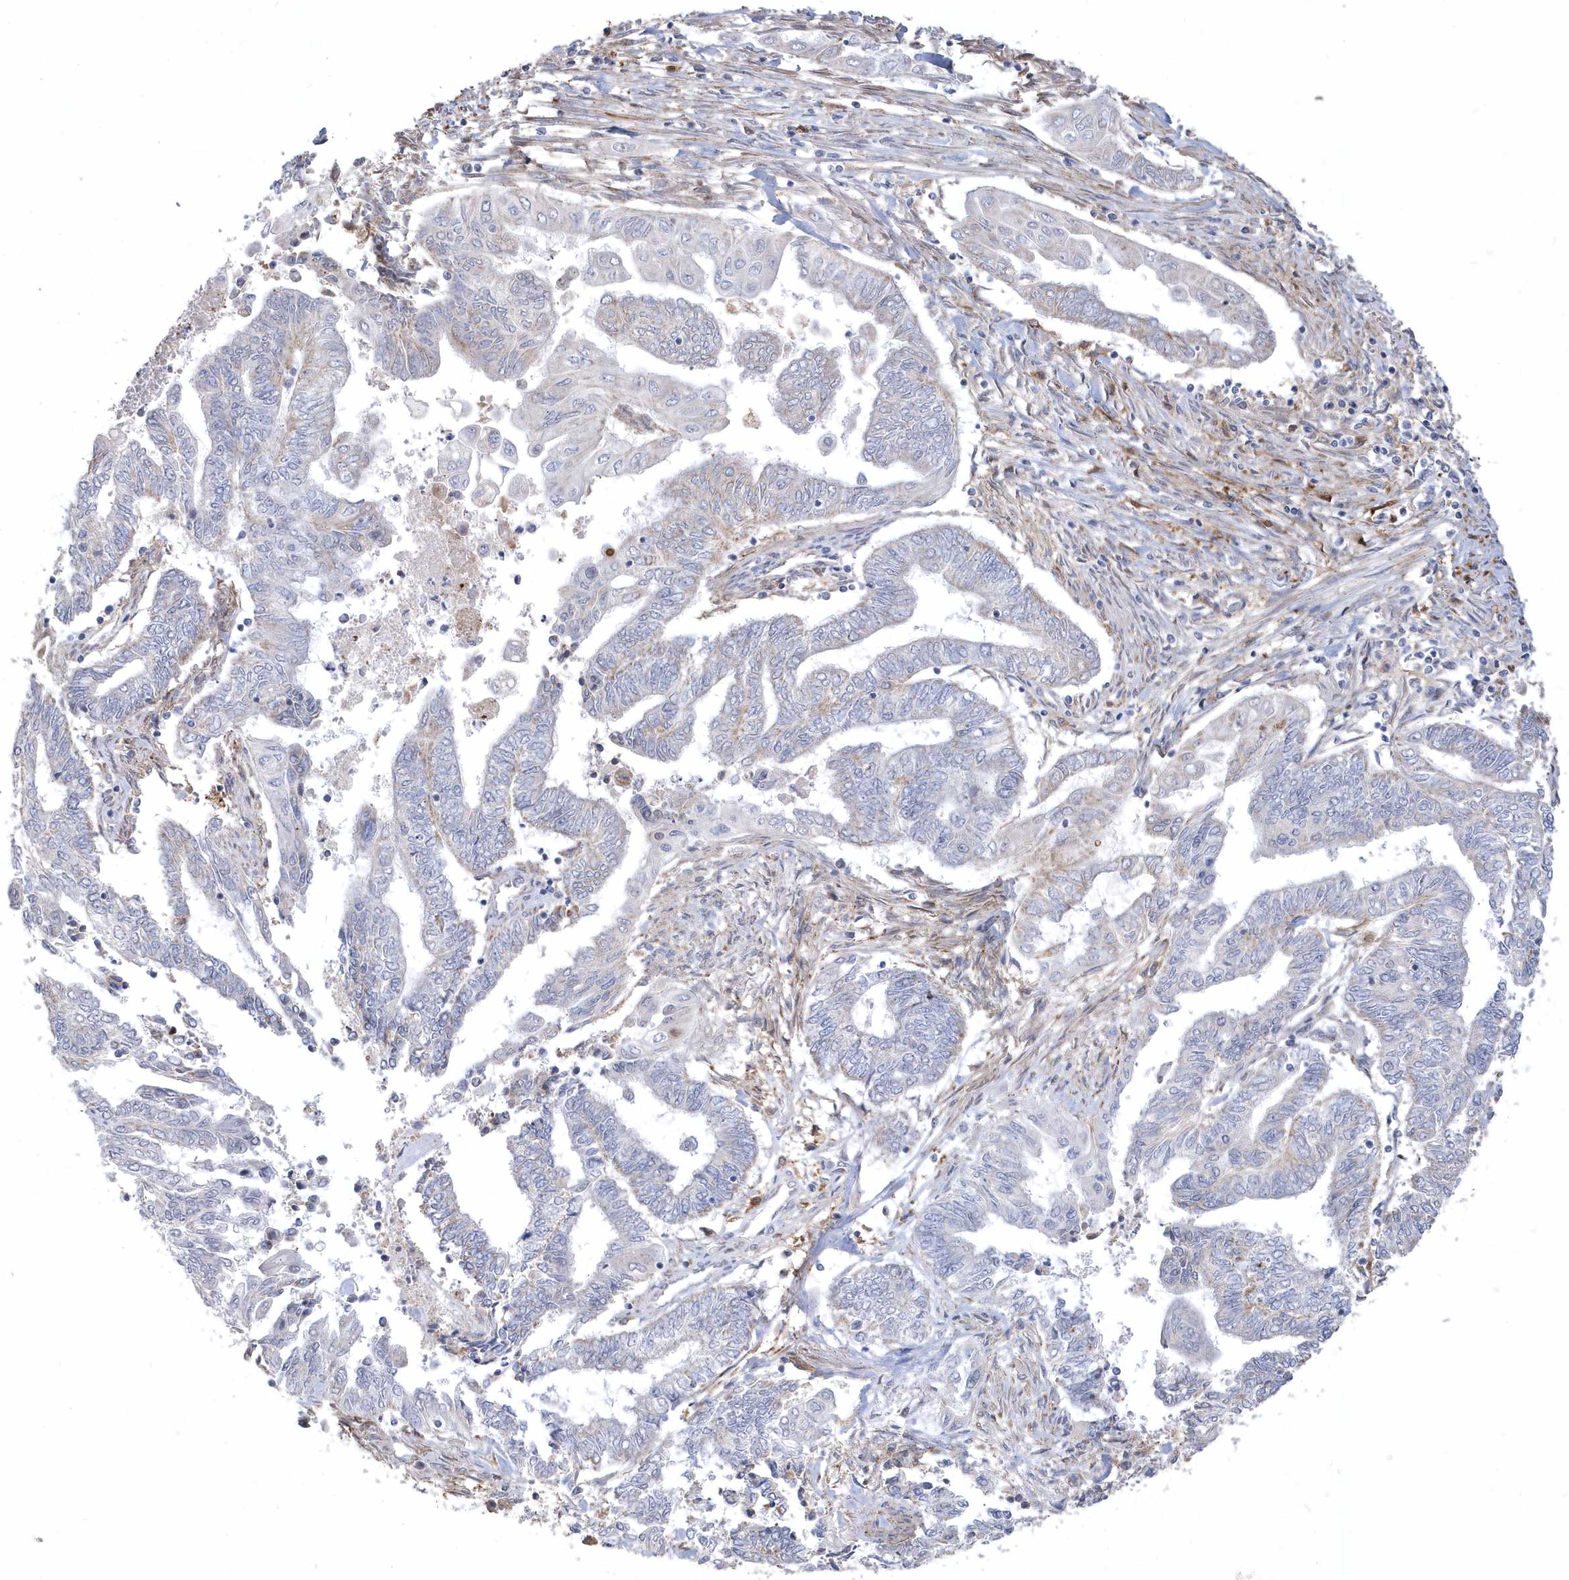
{"staining": {"intensity": "negative", "quantity": "none", "location": "none"}, "tissue": "endometrial cancer", "cell_type": "Tumor cells", "image_type": "cancer", "snomed": [{"axis": "morphology", "description": "Adenocarcinoma, NOS"}, {"axis": "topography", "description": "Uterus"}, {"axis": "topography", "description": "Endometrium"}], "caption": "This is an immunohistochemistry (IHC) image of human adenocarcinoma (endometrial). There is no positivity in tumor cells.", "gene": "TSPEAR", "patient": {"sex": "female", "age": 70}}